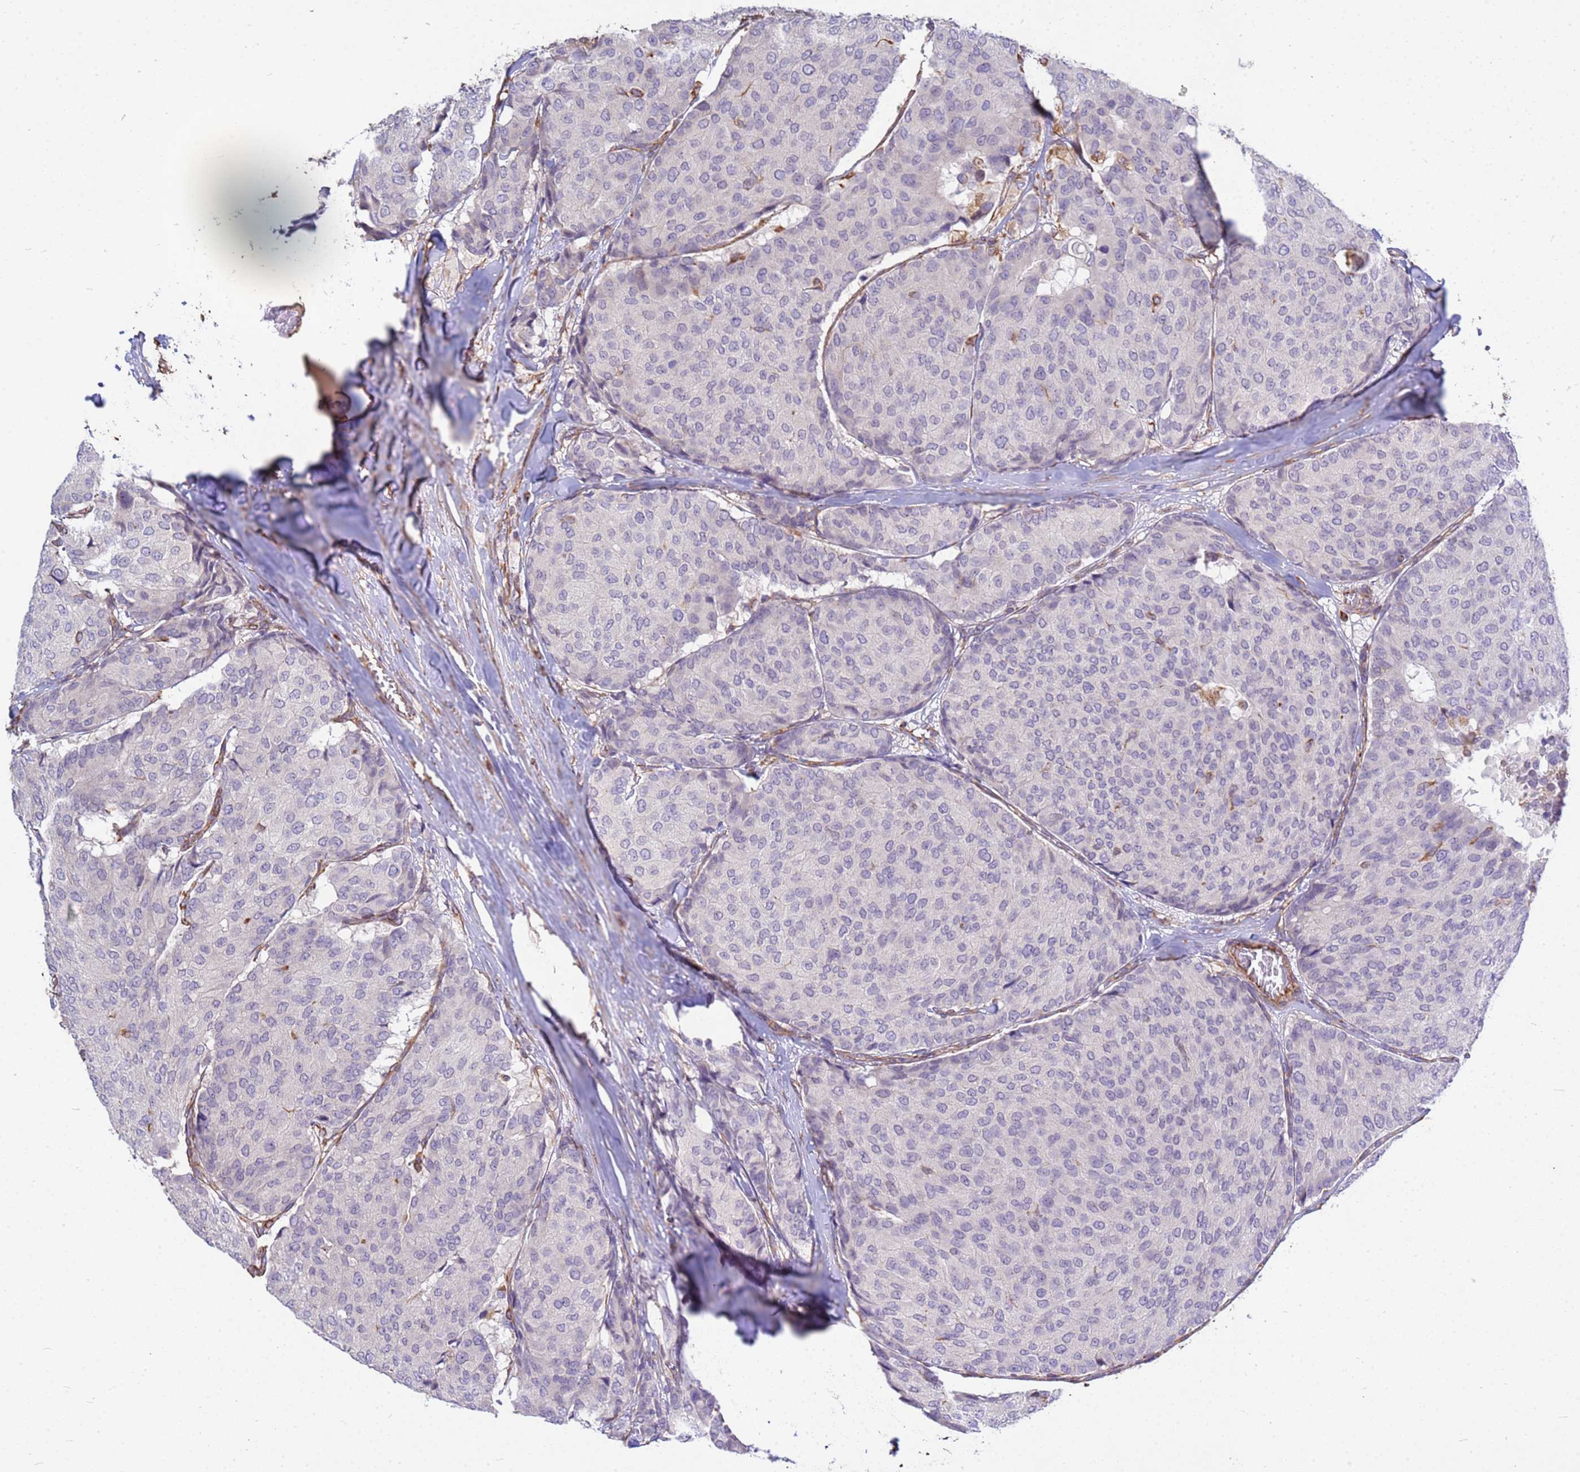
{"staining": {"intensity": "negative", "quantity": "none", "location": "none"}, "tissue": "breast cancer", "cell_type": "Tumor cells", "image_type": "cancer", "snomed": [{"axis": "morphology", "description": "Duct carcinoma"}, {"axis": "topography", "description": "Breast"}], "caption": "Intraductal carcinoma (breast) was stained to show a protein in brown. There is no significant expression in tumor cells. (Brightfield microscopy of DAB (3,3'-diaminobenzidine) immunohistochemistry (IHC) at high magnification).", "gene": "TCEAL3", "patient": {"sex": "female", "age": 75}}